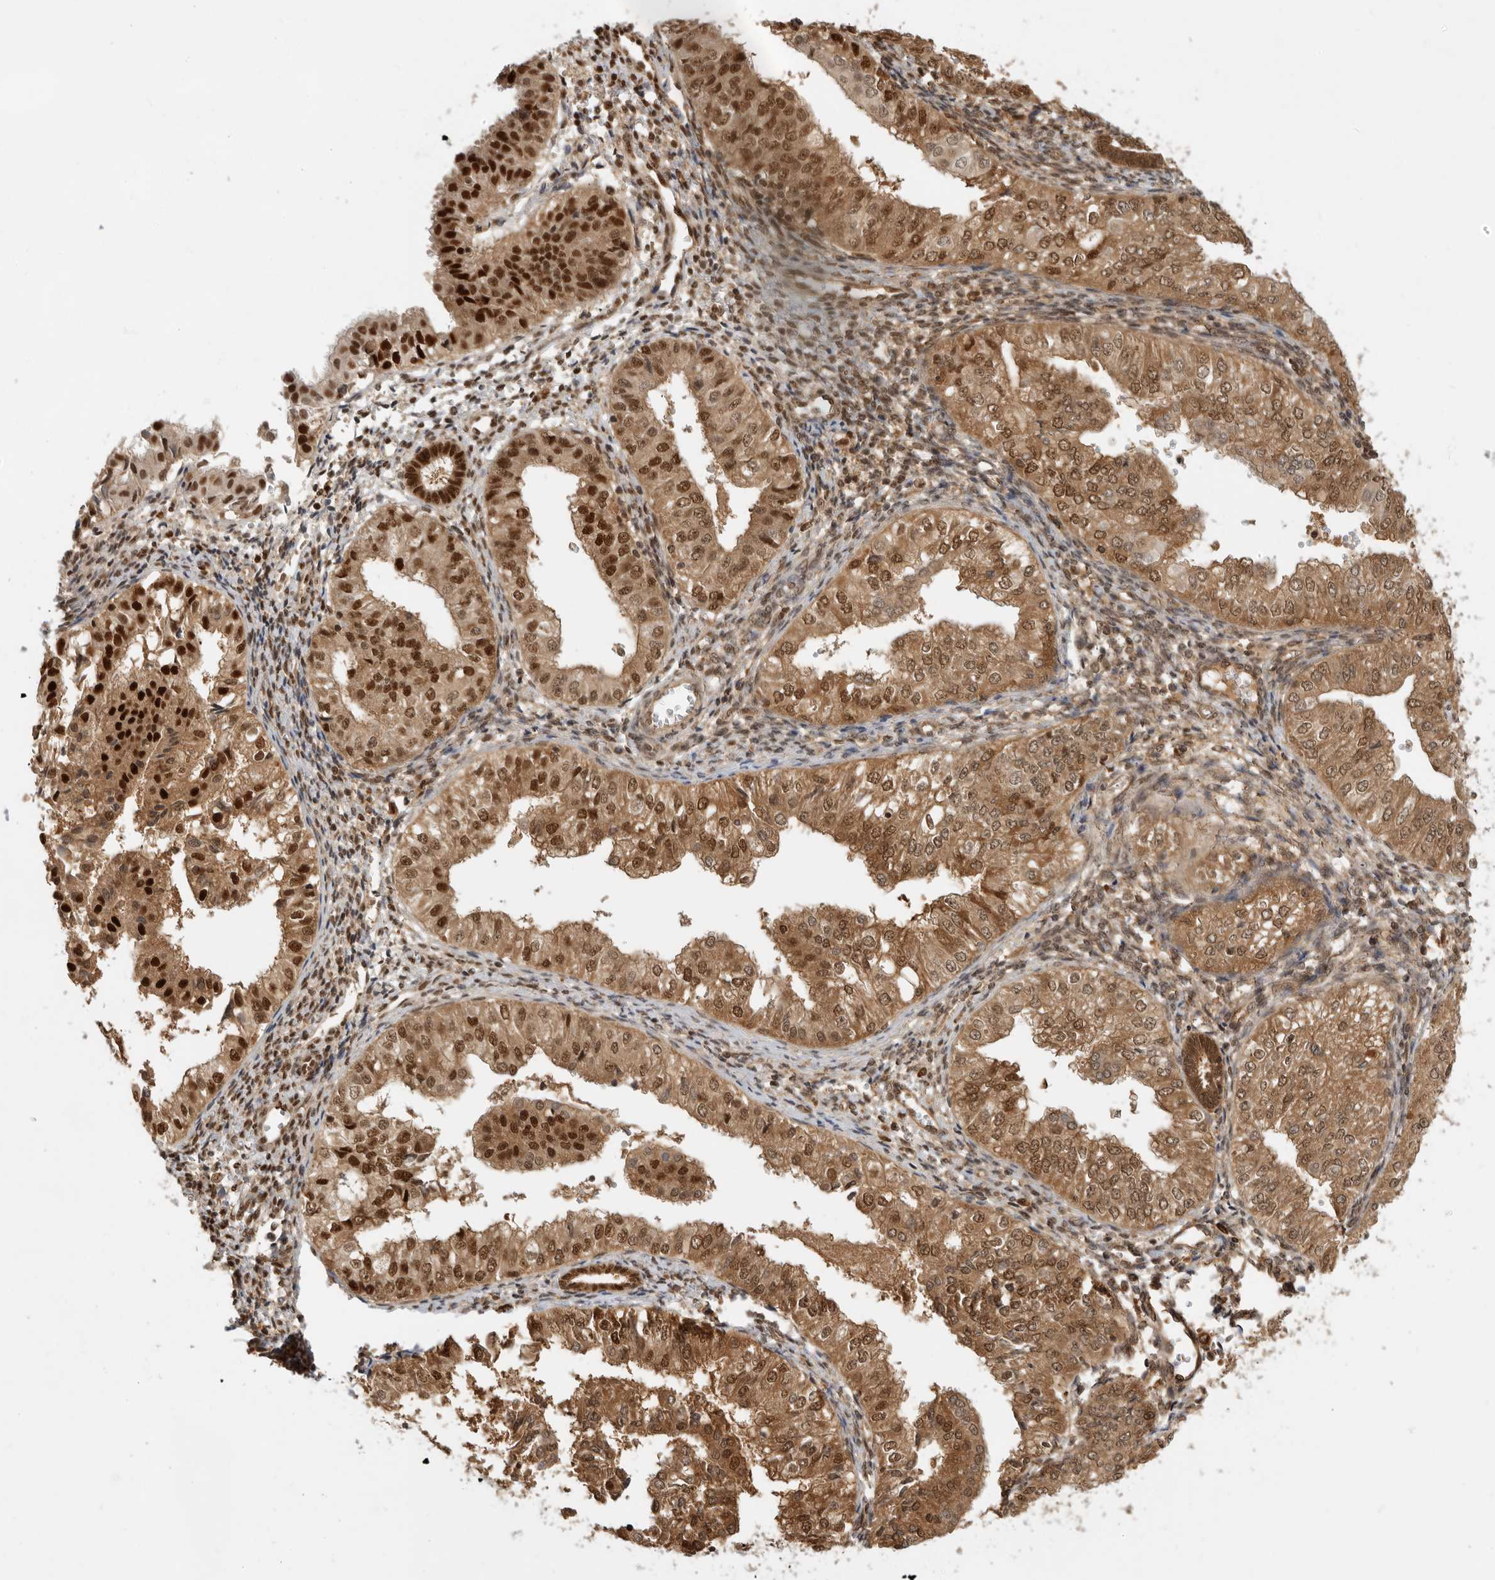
{"staining": {"intensity": "strong", "quantity": ">75%", "location": "cytoplasmic/membranous,nuclear"}, "tissue": "endometrial cancer", "cell_type": "Tumor cells", "image_type": "cancer", "snomed": [{"axis": "morphology", "description": "Normal tissue, NOS"}, {"axis": "morphology", "description": "Adenocarcinoma, NOS"}, {"axis": "topography", "description": "Endometrium"}], "caption": "Human endometrial adenocarcinoma stained with a brown dye demonstrates strong cytoplasmic/membranous and nuclear positive staining in about >75% of tumor cells.", "gene": "ADPRS", "patient": {"sex": "female", "age": 53}}